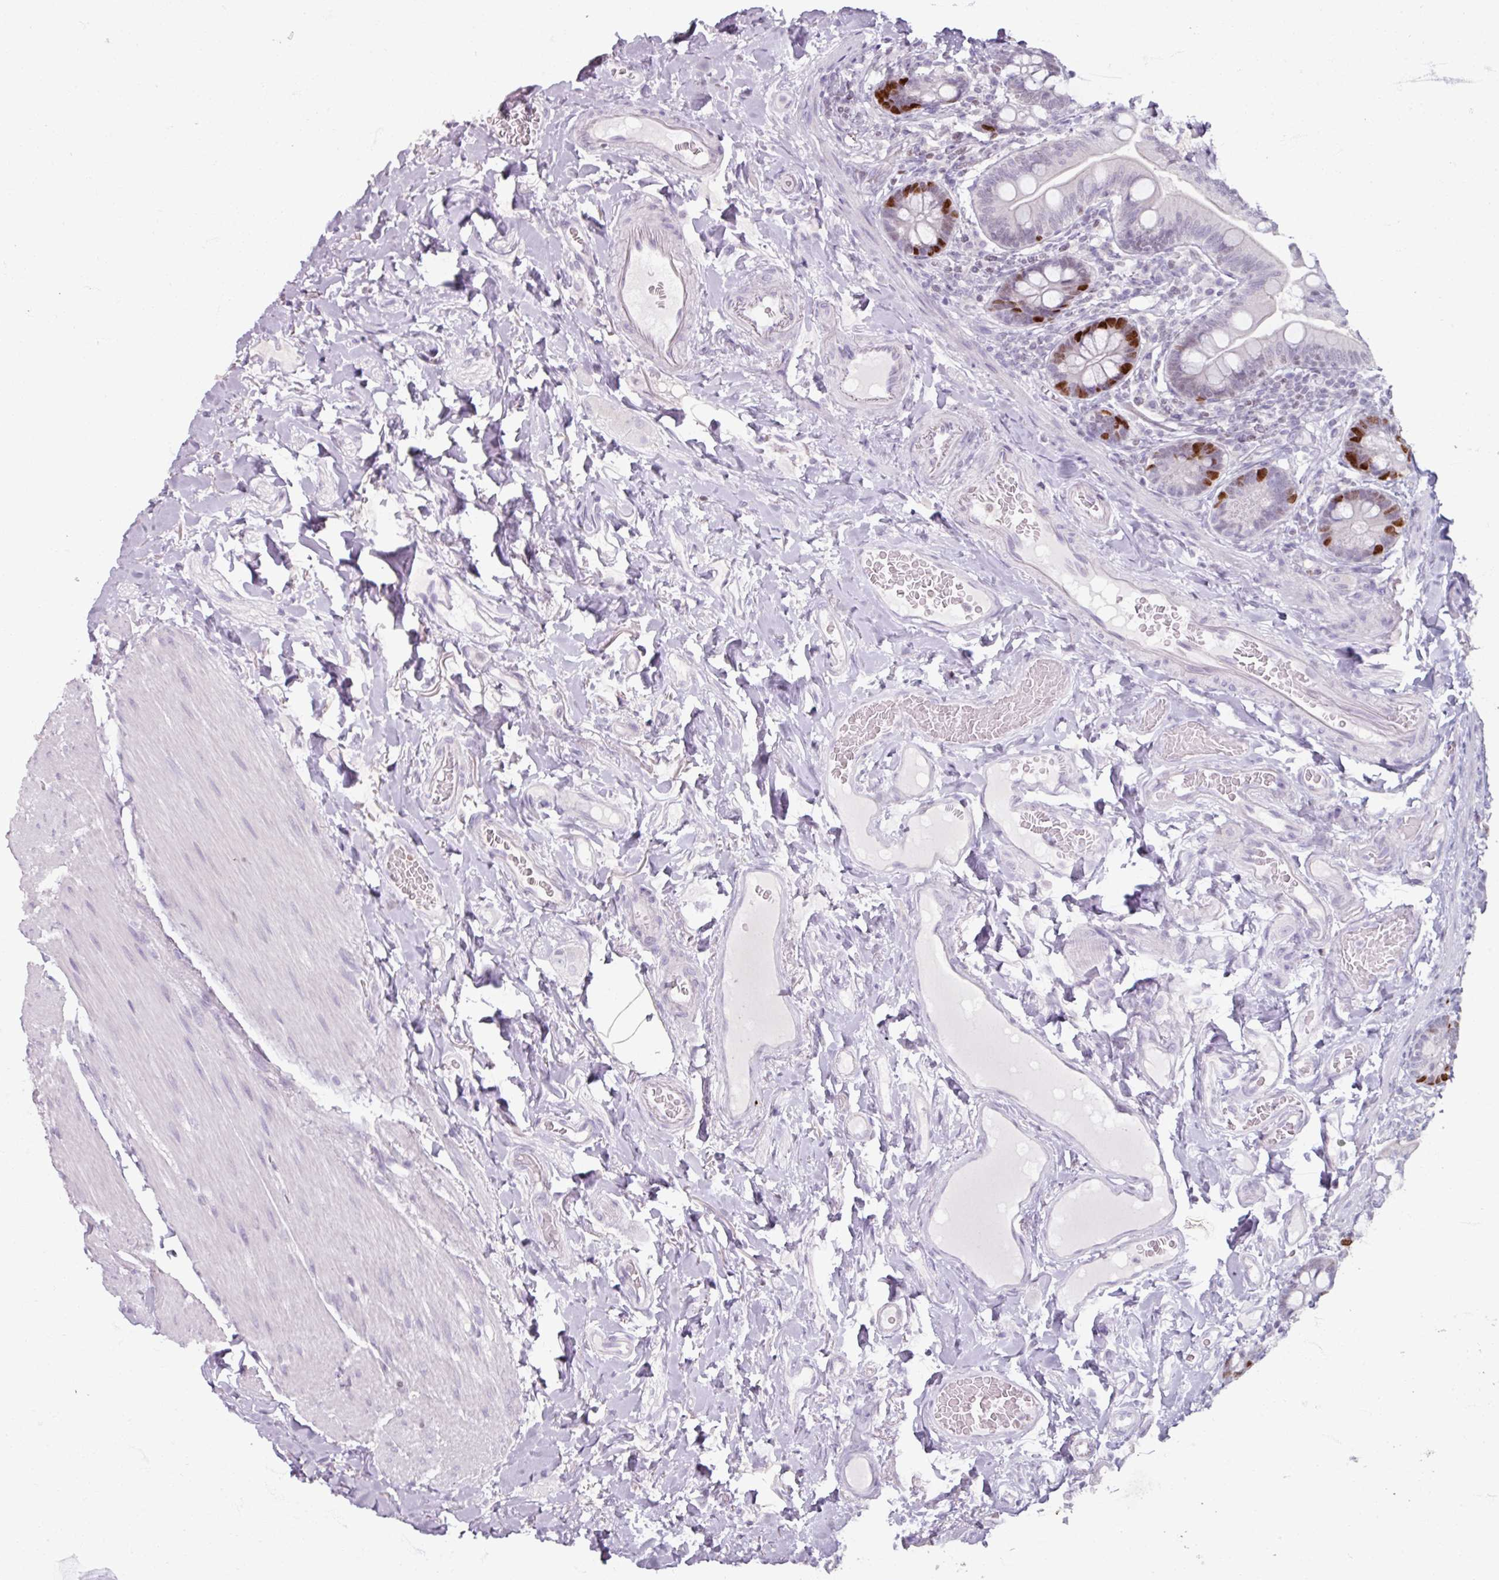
{"staining": {"intensity": "strong", "quantity": "25%-75%", "location": "nuclear"}, "tissue": "small intestine", "cell_type": "Glandular cells", "image_type": "normal", "snomed": [{"axis": "morphology", "description": "Normal tissue, NOS"}, {"axis": "topography", "description": "Small intestine"}], "caption": "Small intestine stained with immunohistochemistry displays strong nuclear positivity in approximately 25%-75% of glandular cells.", "gene": "ATAD2", "patient": {"sex": "female", "age": 64}}